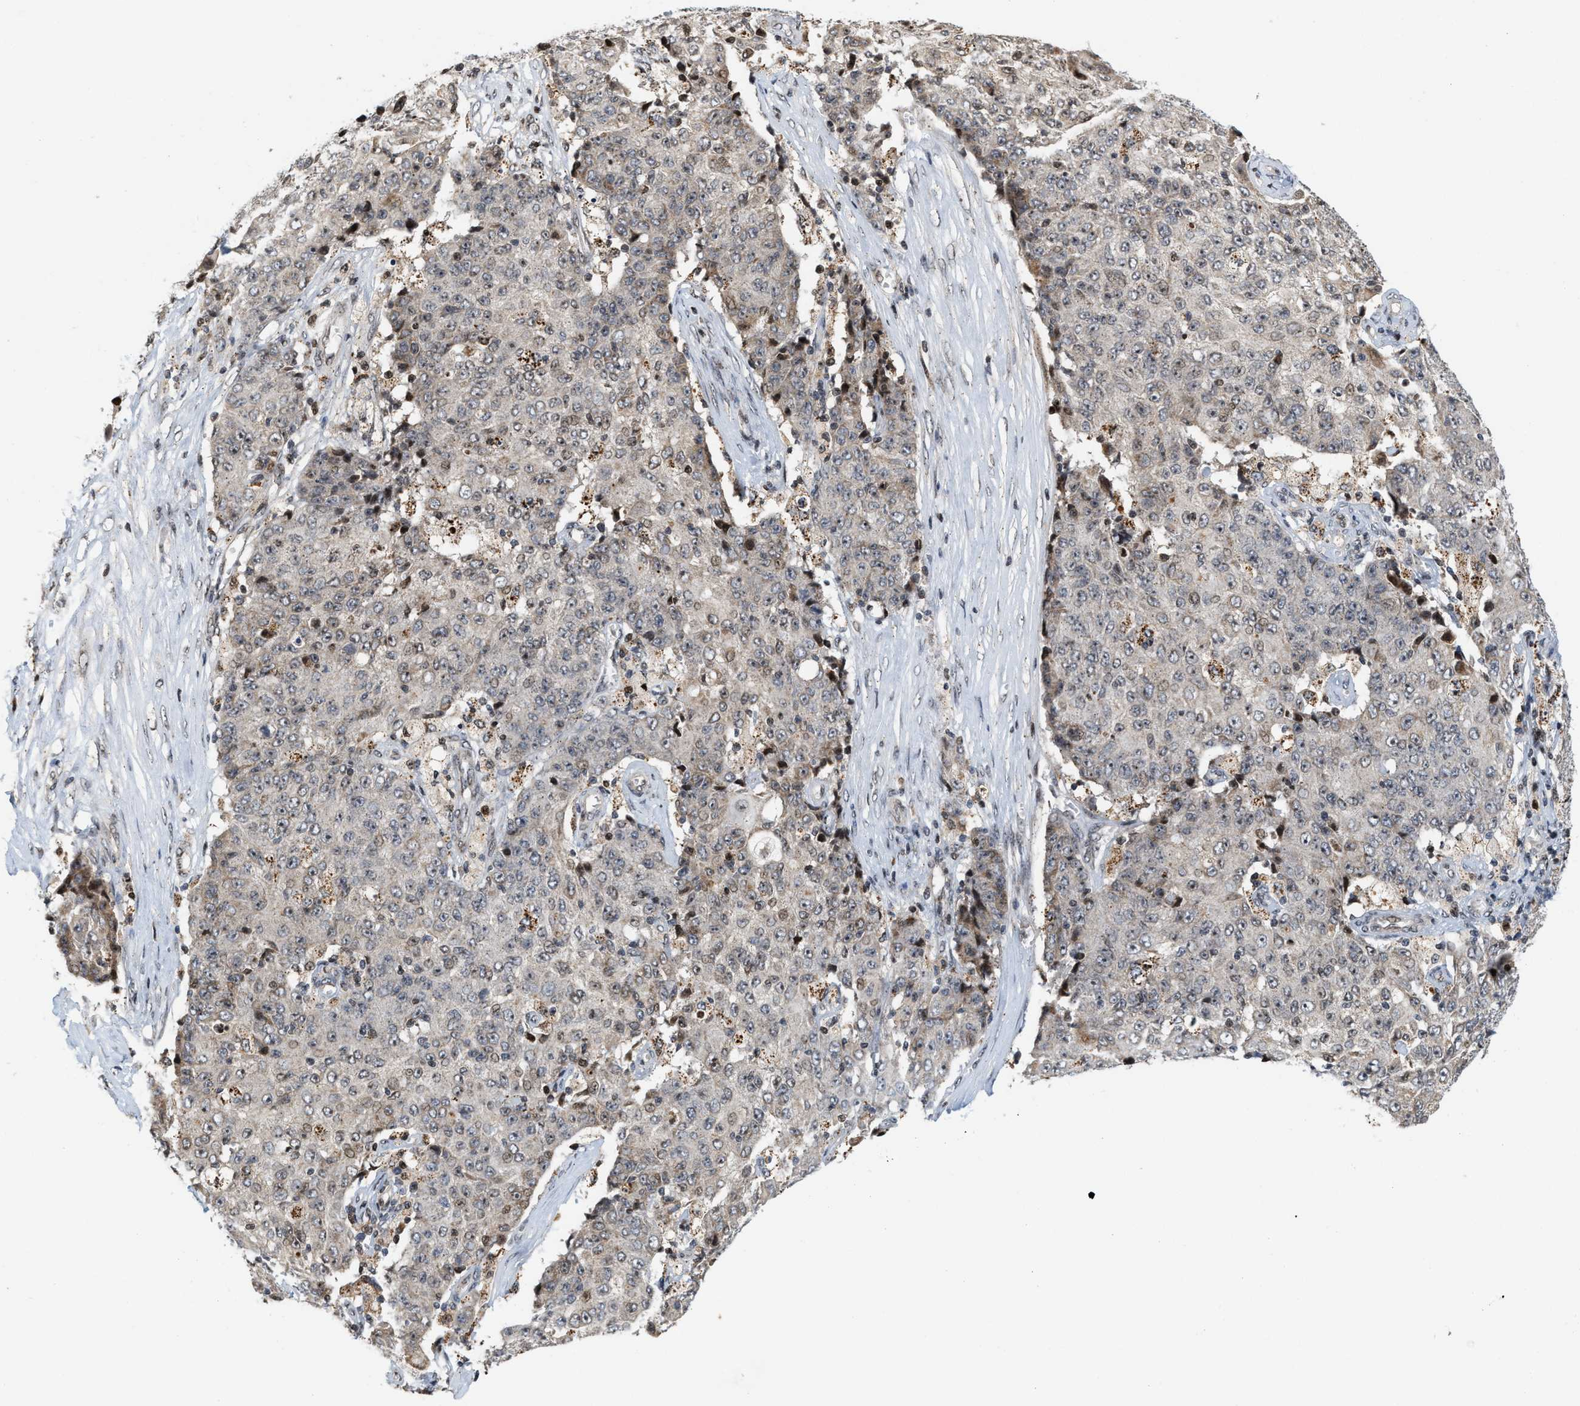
{"staining": {"intensity": "weak", "quantity": "<25%", "location": "cytoplasmic/membranous"}, "tissue": "ovarian cancer", "cell_type": "Tumor cells", "image_type": "cancer", "snomed": [{"axis": "morphology", "description": "Carcinoma, endometroid"}, {"axis": "topography", "description": "Ovary"}], "caption": "DAB (3,3'-diaminobenzidine) immunohistochemical staining of human ovarian cancer (endometroid carcinoma) demonstrates no significant staining in tumor cells.", "gene": "PDZD2", "patient": {"sex": "female", "age": 42}}